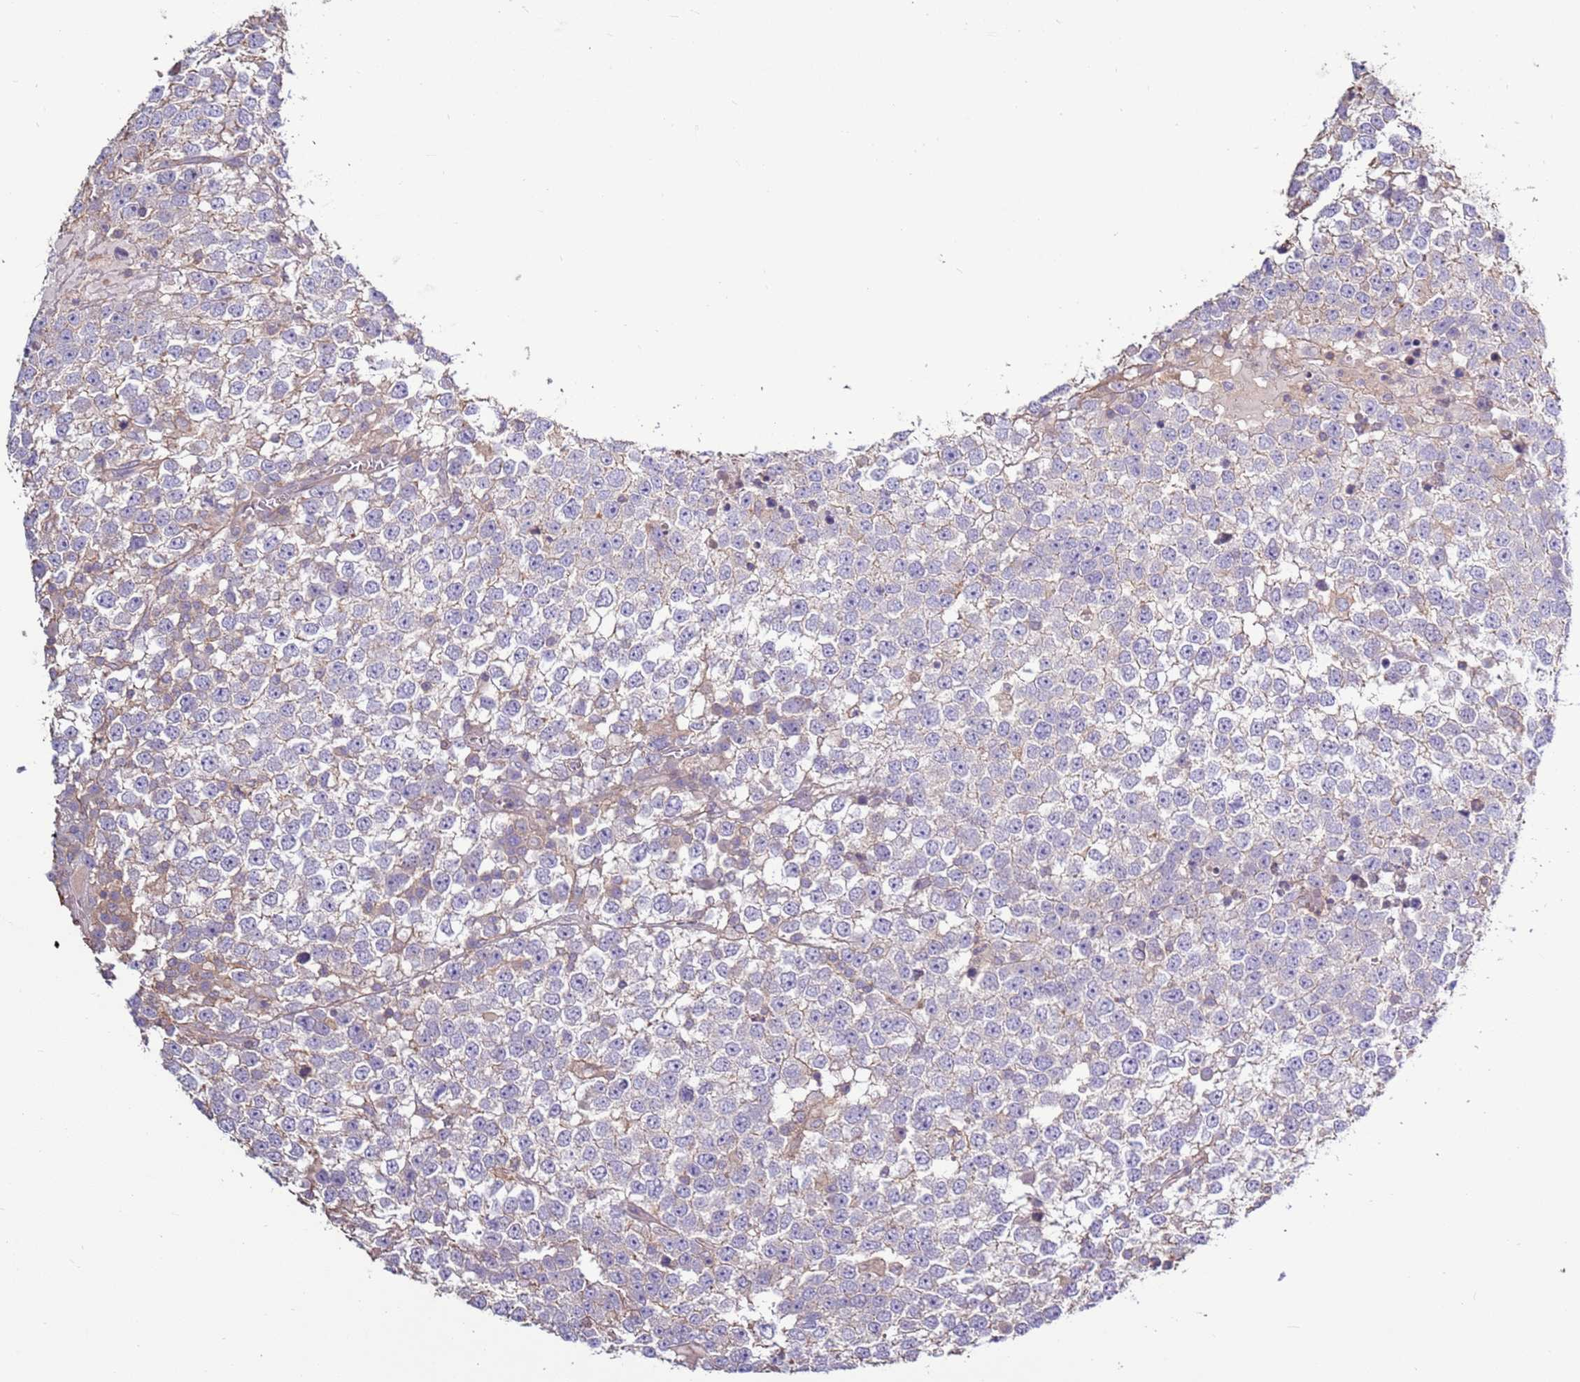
{"staining": {"intensity": "negative", "quantity": "none", "location": "none"}, "tissue": "testis cancer", "cell_type": "Tumor cells", "image_type": "cancer", "snomed": [{"axis": "morphology", "description": "Seminoma, NOS"}, {"axis": "topography", "description": "Testis"}], "caption": "The histopathology image displays no staining of tumor cells in testis cancer (seminoma).", "gene": "EVA1B", "patient": {"sex": "male", "age": 65}}